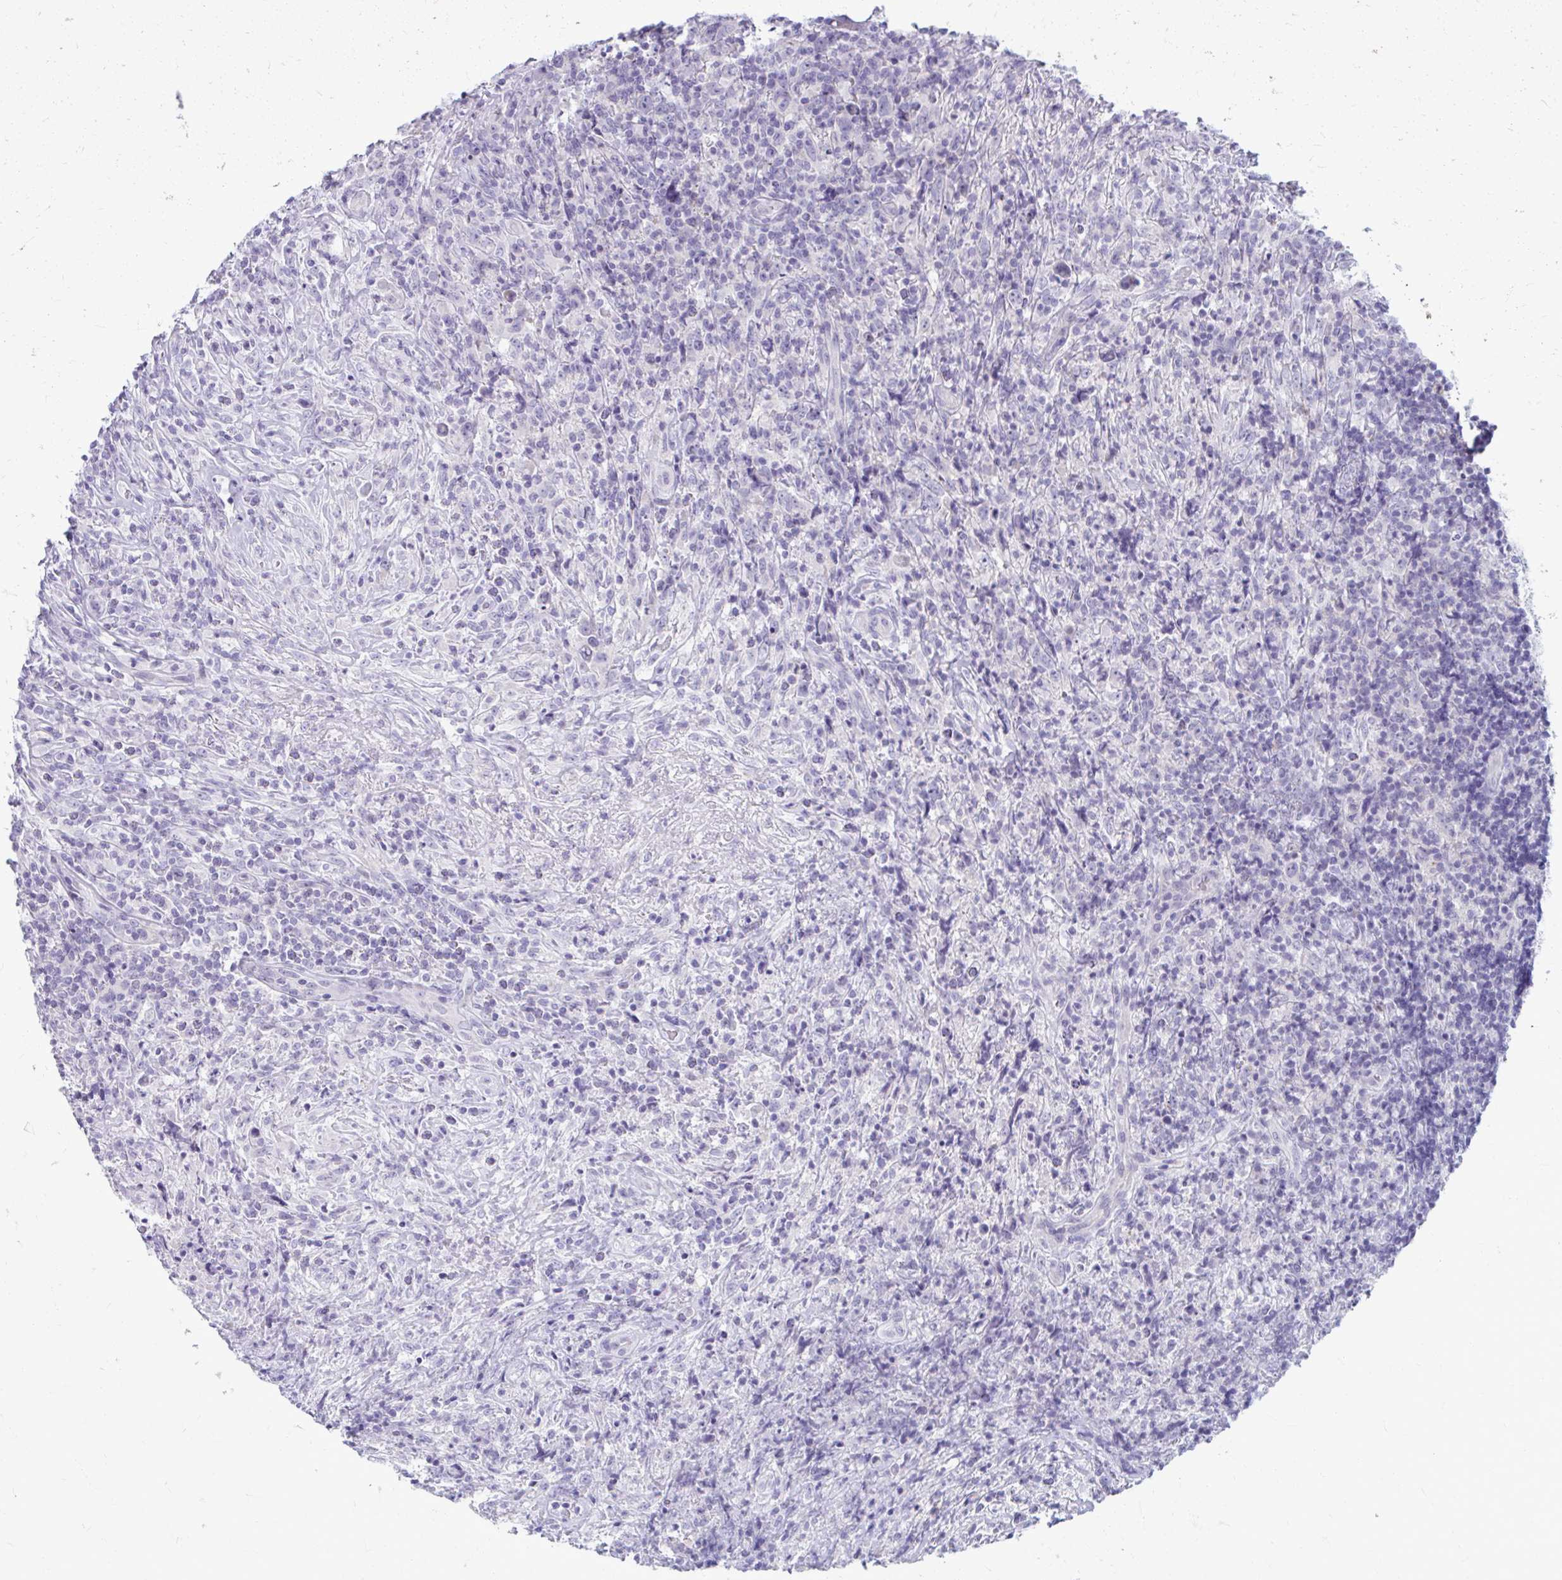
{"staining": {"intensity": "negative", "quantity": "none", "location": "none"}, "tissue": "lymphoma", "cell_type": "Tumor cells", "image_type": "cancer", "snomed": [{"axis": "morphology", "description": "Hodgkin's disease, NOS"}, {"axis": "topography", "description": "Lymph node"}], "caption": "Immunohistochemistry of Hodgkin's disease shows no positivity in tumor cells.", "gene": "CHIA", "patient": {"sex": "female", "age": 18}}